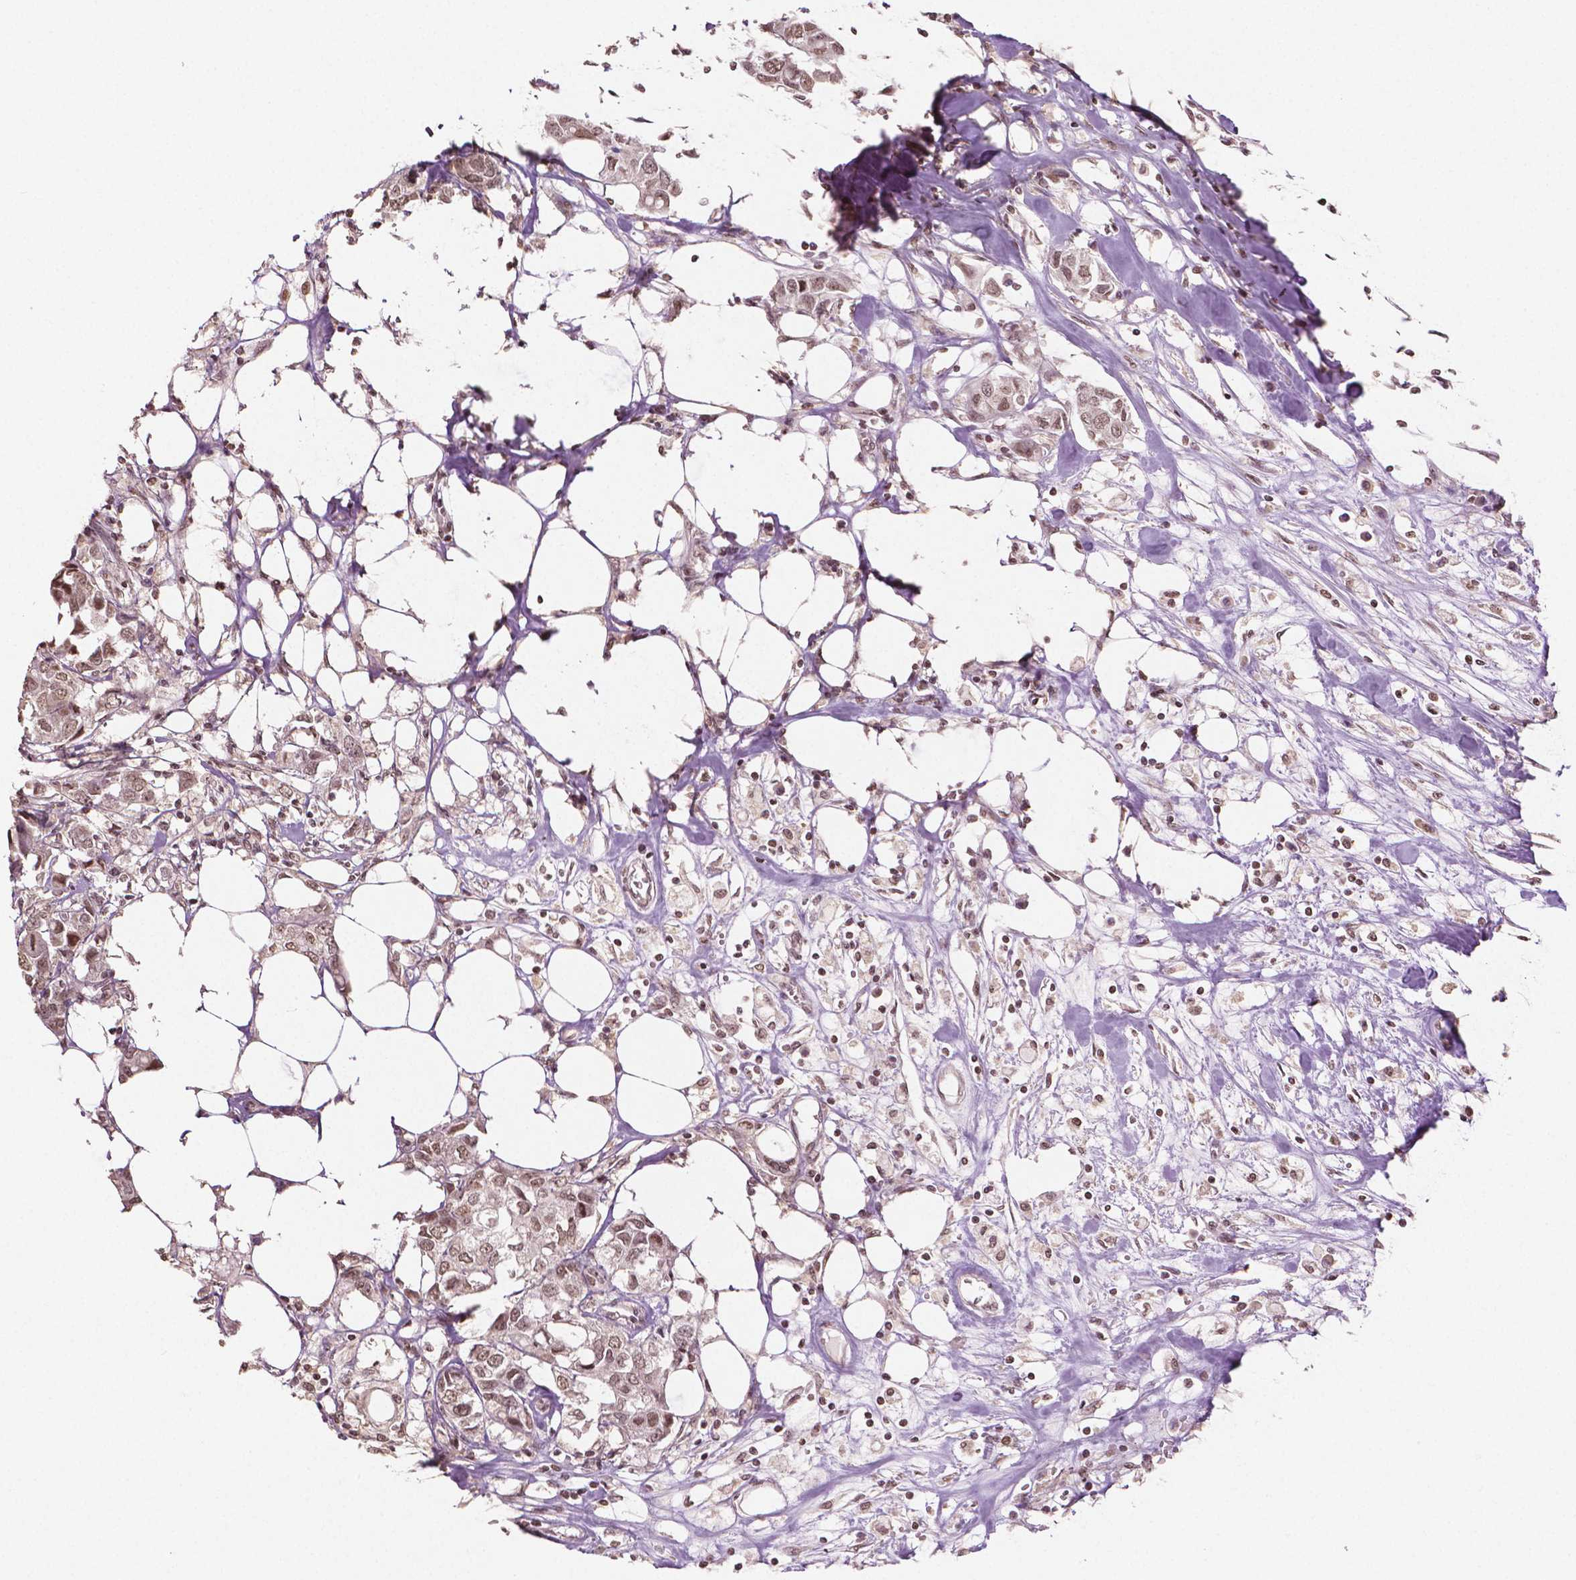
{"staining": {"intensity": "moderate", "quantity": ">75%", "location": "nuclear"}, "tissue": "breast cancer", "cell_type": "Tumor cells", "image_type": "cancer", "snomed": [{"axis": "morphology", "description": "Duct carcinoma"}, {"axis": "topography", "description": "Breast"}], "caption": "Human breast intraductal carcinoma stained with a brown dye displays moderate nuclear positive expression in about >75% of tumor cells.", "gene": "DEK", "patient": {"sex": "female", "age": 80}}